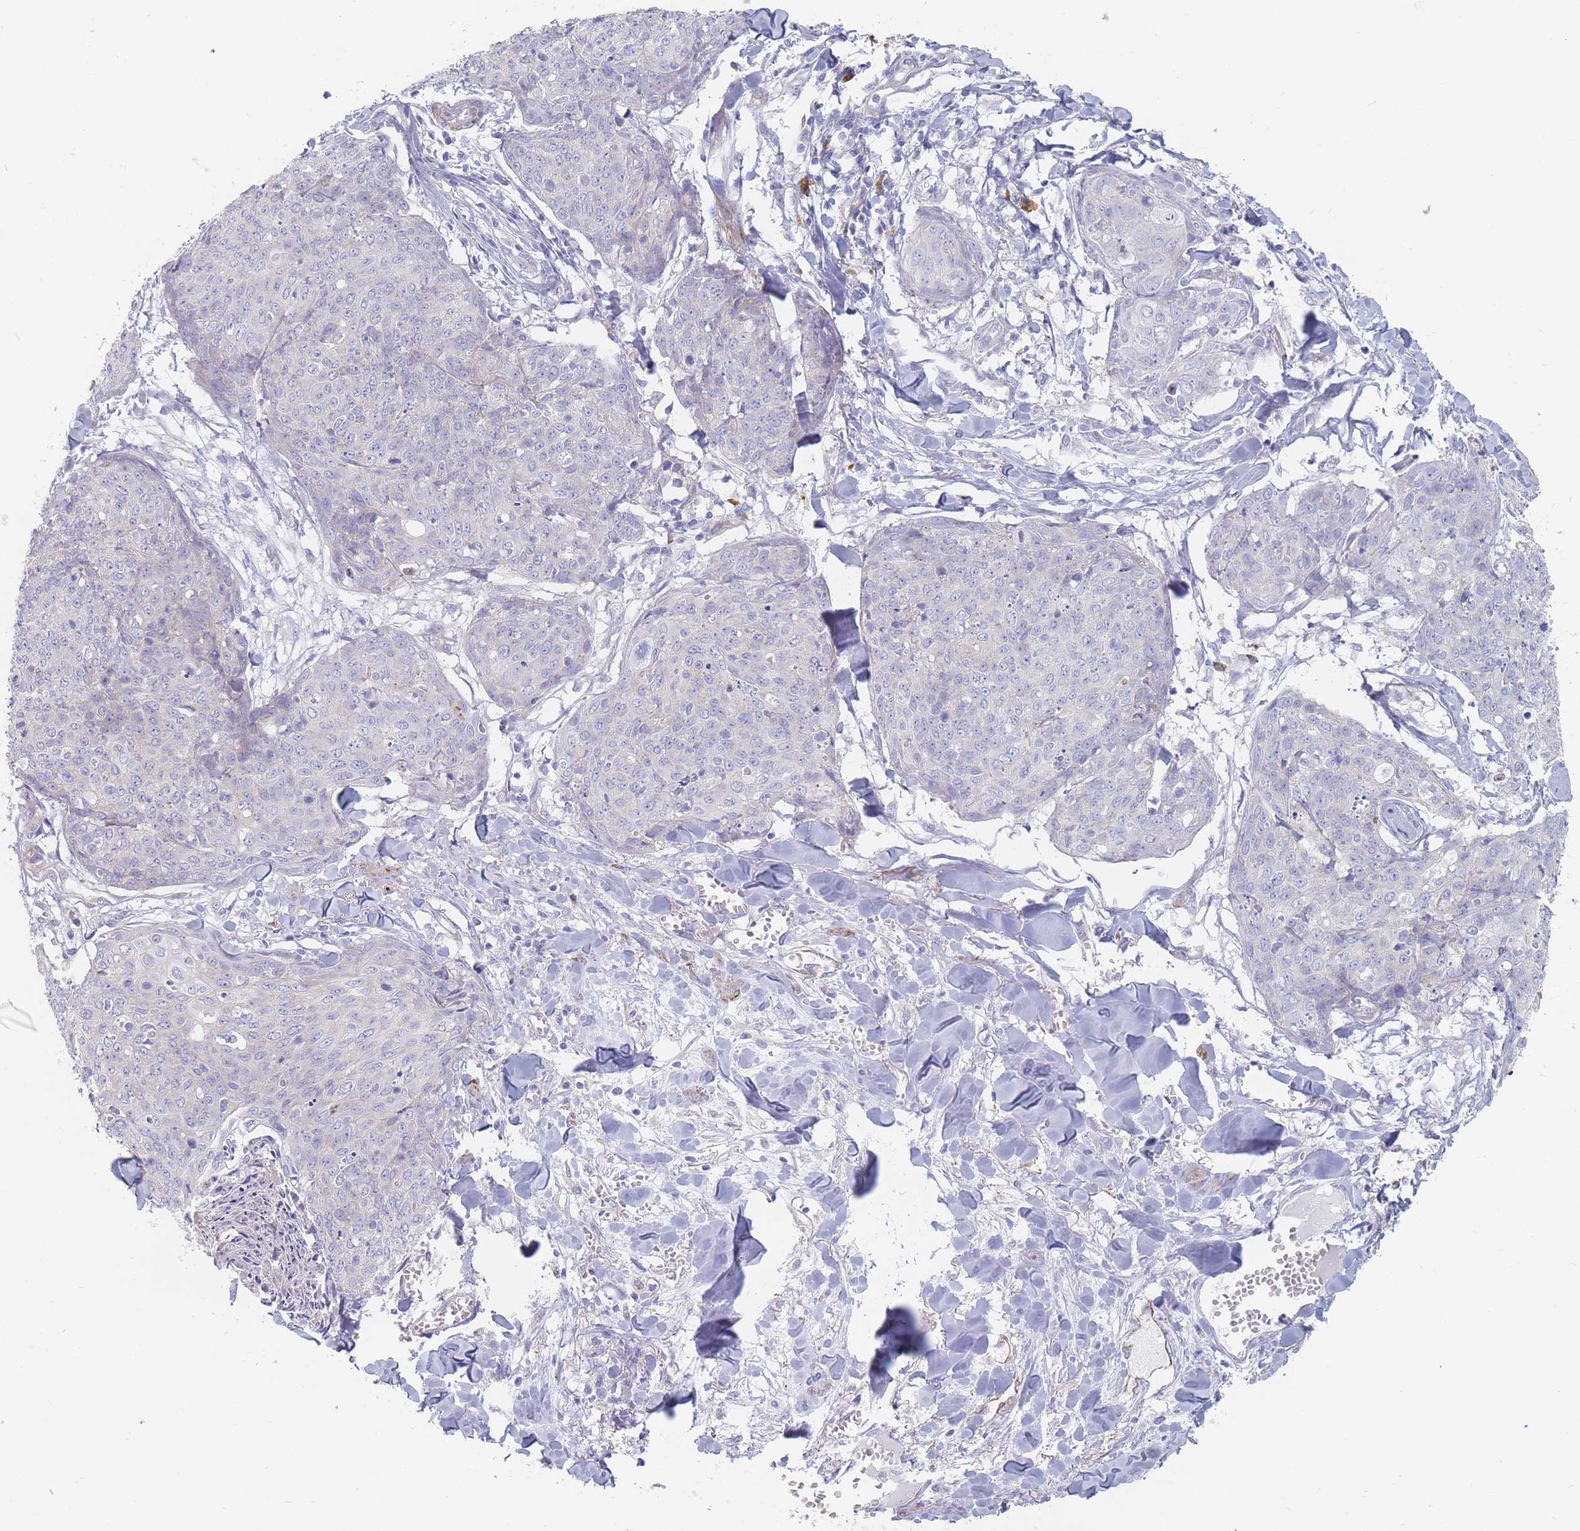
{"staining": {"intensity": "negative", "quantity": "none", "location": "none"}, "tissue": "skin cancer", "cell_type": "Tumor cells", "image_type": "cancer", "snomed": [{"axis": "morphology", "description": "Squamous cell carcinoma, NOS"}, {"axis": "topography", "description": "Skin"}, {"axis": "topography", "description": "Vulva"}], "caption": "The photomicrograph displays no staining of tumor cells in skin cancer (squamous cell carcinoma).", "gene": "ERBIN", "patient": {"sex": "female", "age": 85}}